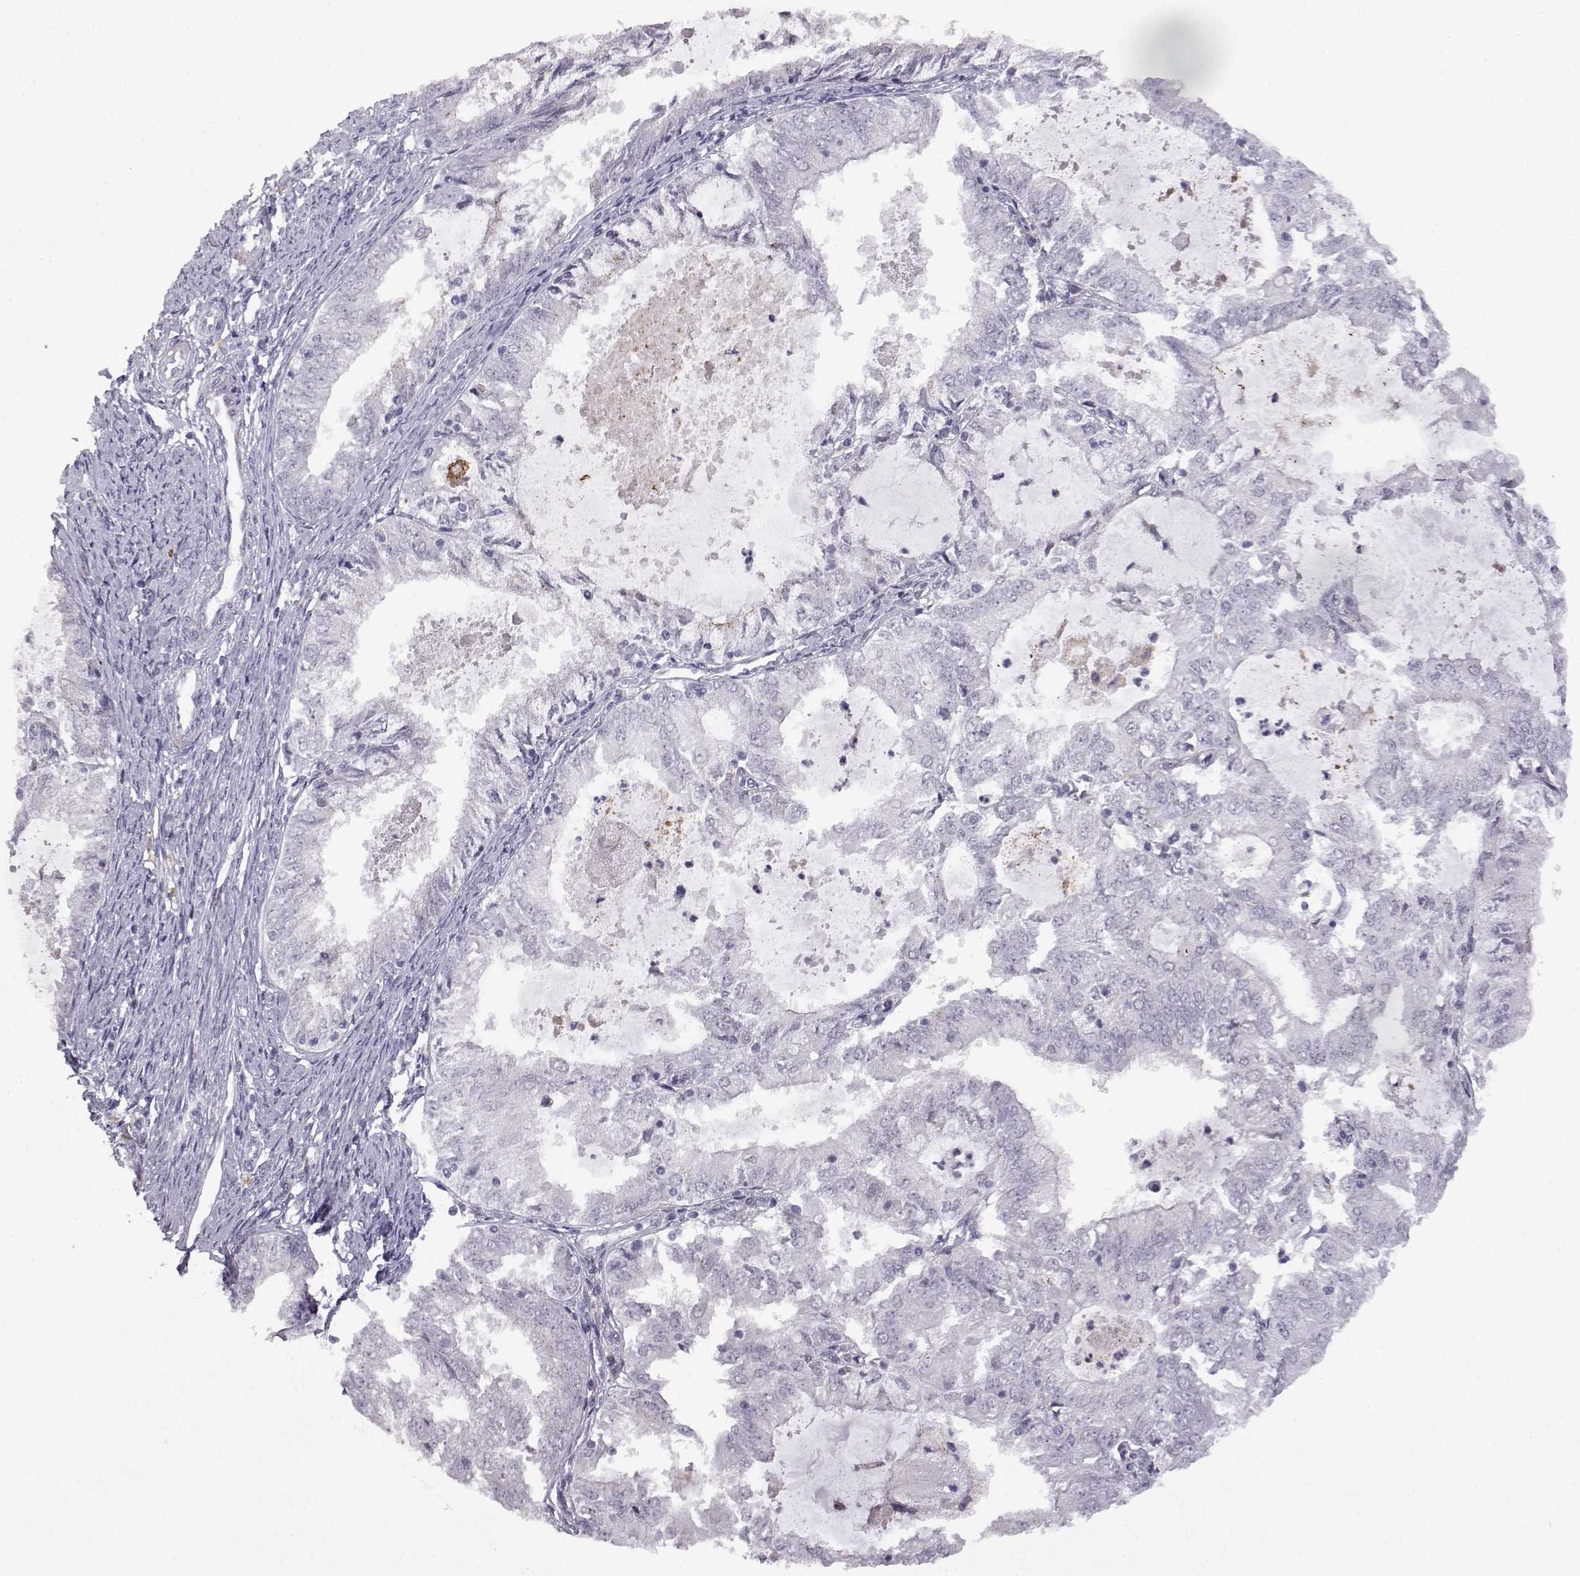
{"staining": {"intensity": "negative", "quantity": "none", "location": "none"}, "tissue": "endometrial cancer", "cell_type": "Tumor cells", "image_type": "cancer", "snomed": [{"axis": "morphology", "description": "Adenocarcinoma, NOS"}, {"axis": "topography", "description": "Endometrium"}], "caption": "DAB immunohistochemical staining of endometrial cancer (adenocarcinoma) displays no significant staining in tumor cells.", "gene": "VGF", "patient": {"sex": "female", "age": 57}}